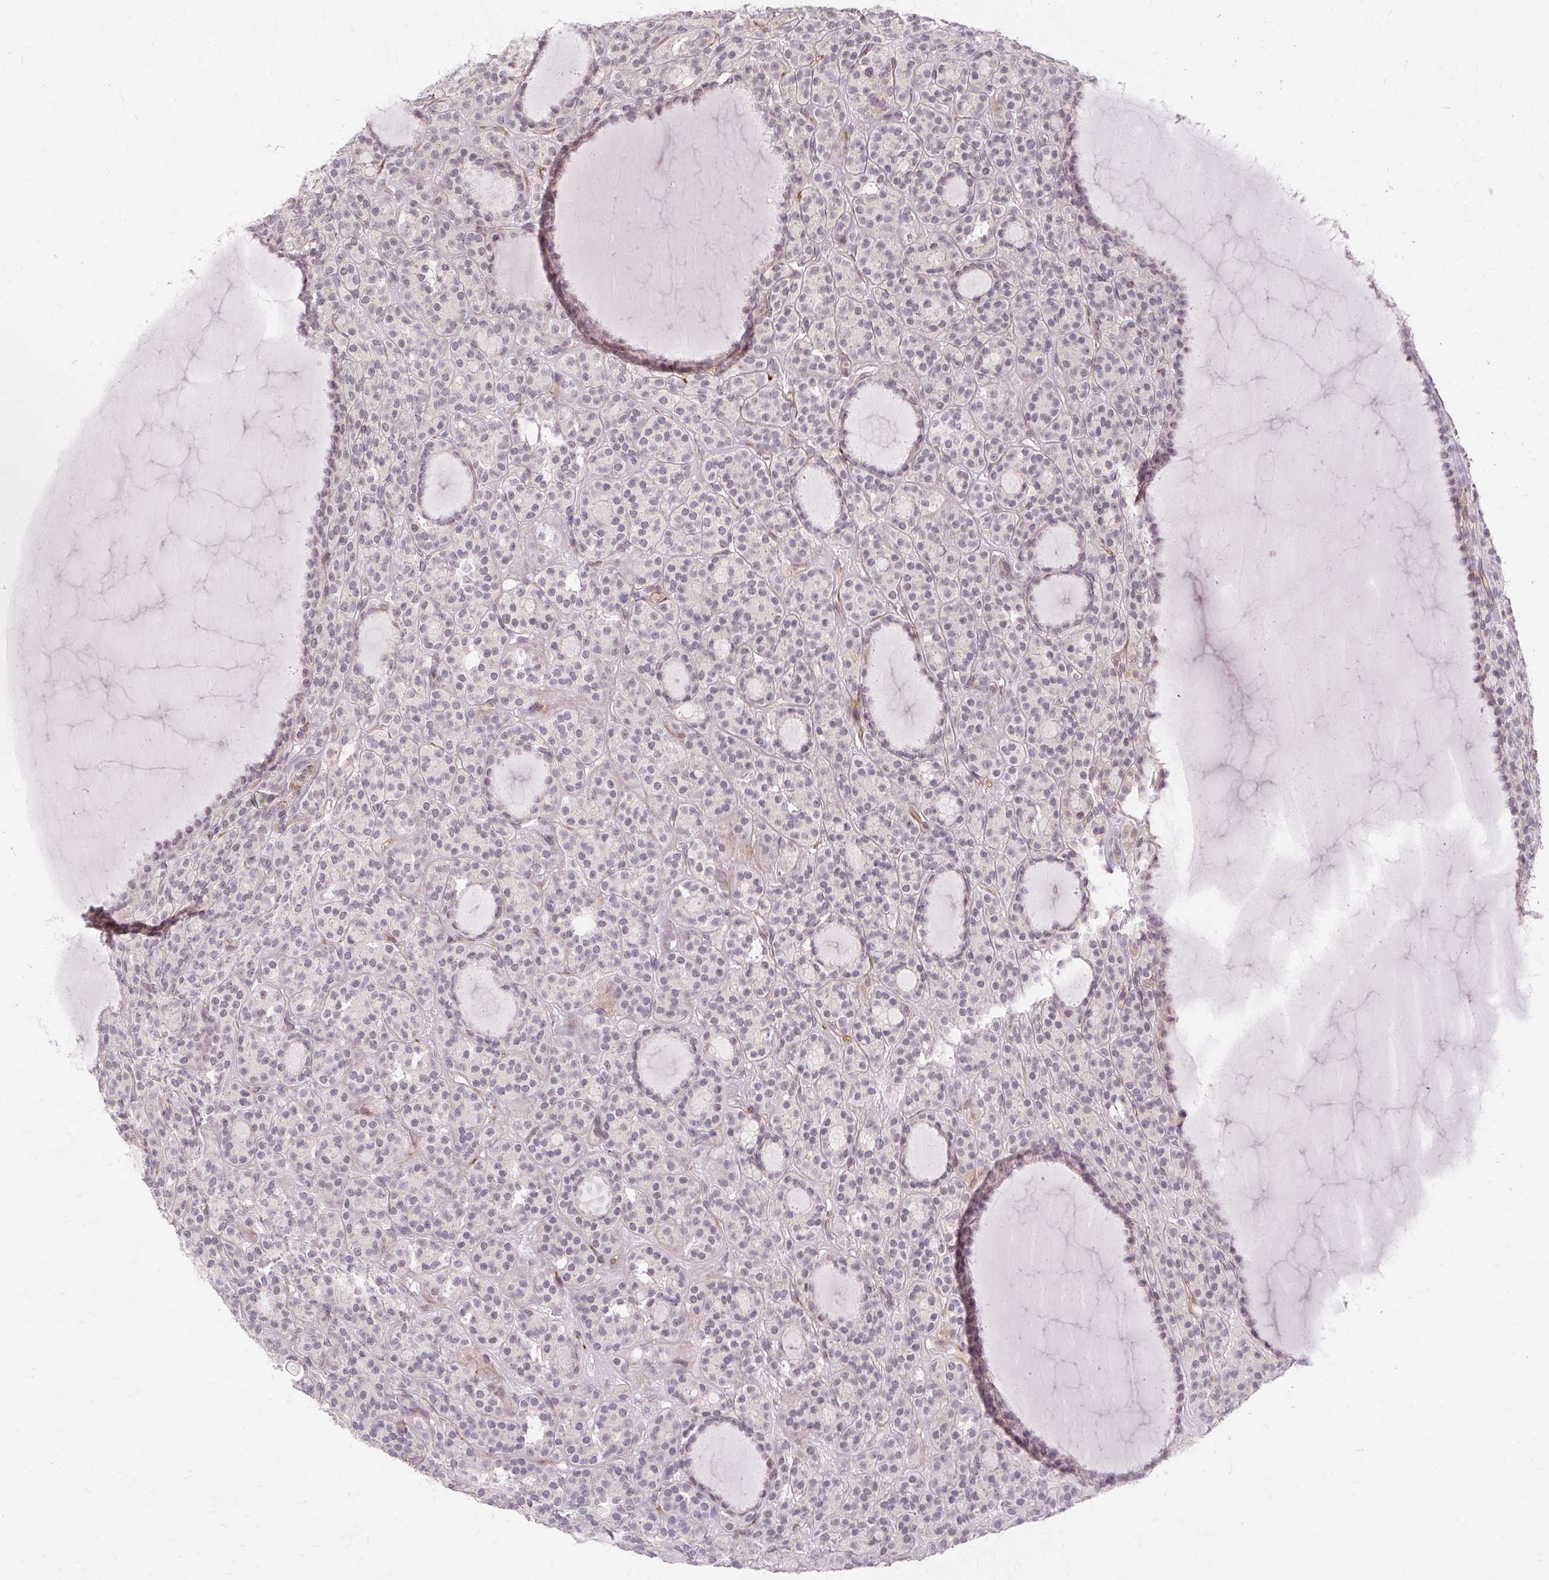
{"staining": {"intensity": "moderate", "quantity": "<25%", "location": "cytoplasmic/membranous,nuclear"}, "tissue": "thyroid cancer", "cell_type": "Tumor cells", "image_type": "cancer", "snomed": [{"axis": "morphology", "description": "Follicular adenoma carcinoma, NOS"}, {"axis": "topography", "description": "Thyroid gland"}], "caption": "IHC photomicrograph of thyroid cancer stained for a protein (brown), which exhibits low levels of moderate cytoplasmic/membranous and nuclear positivity in about <25% of tumor cells.", "gene": "MMACHC", "patient": {"sex": "female", "age": 63}}